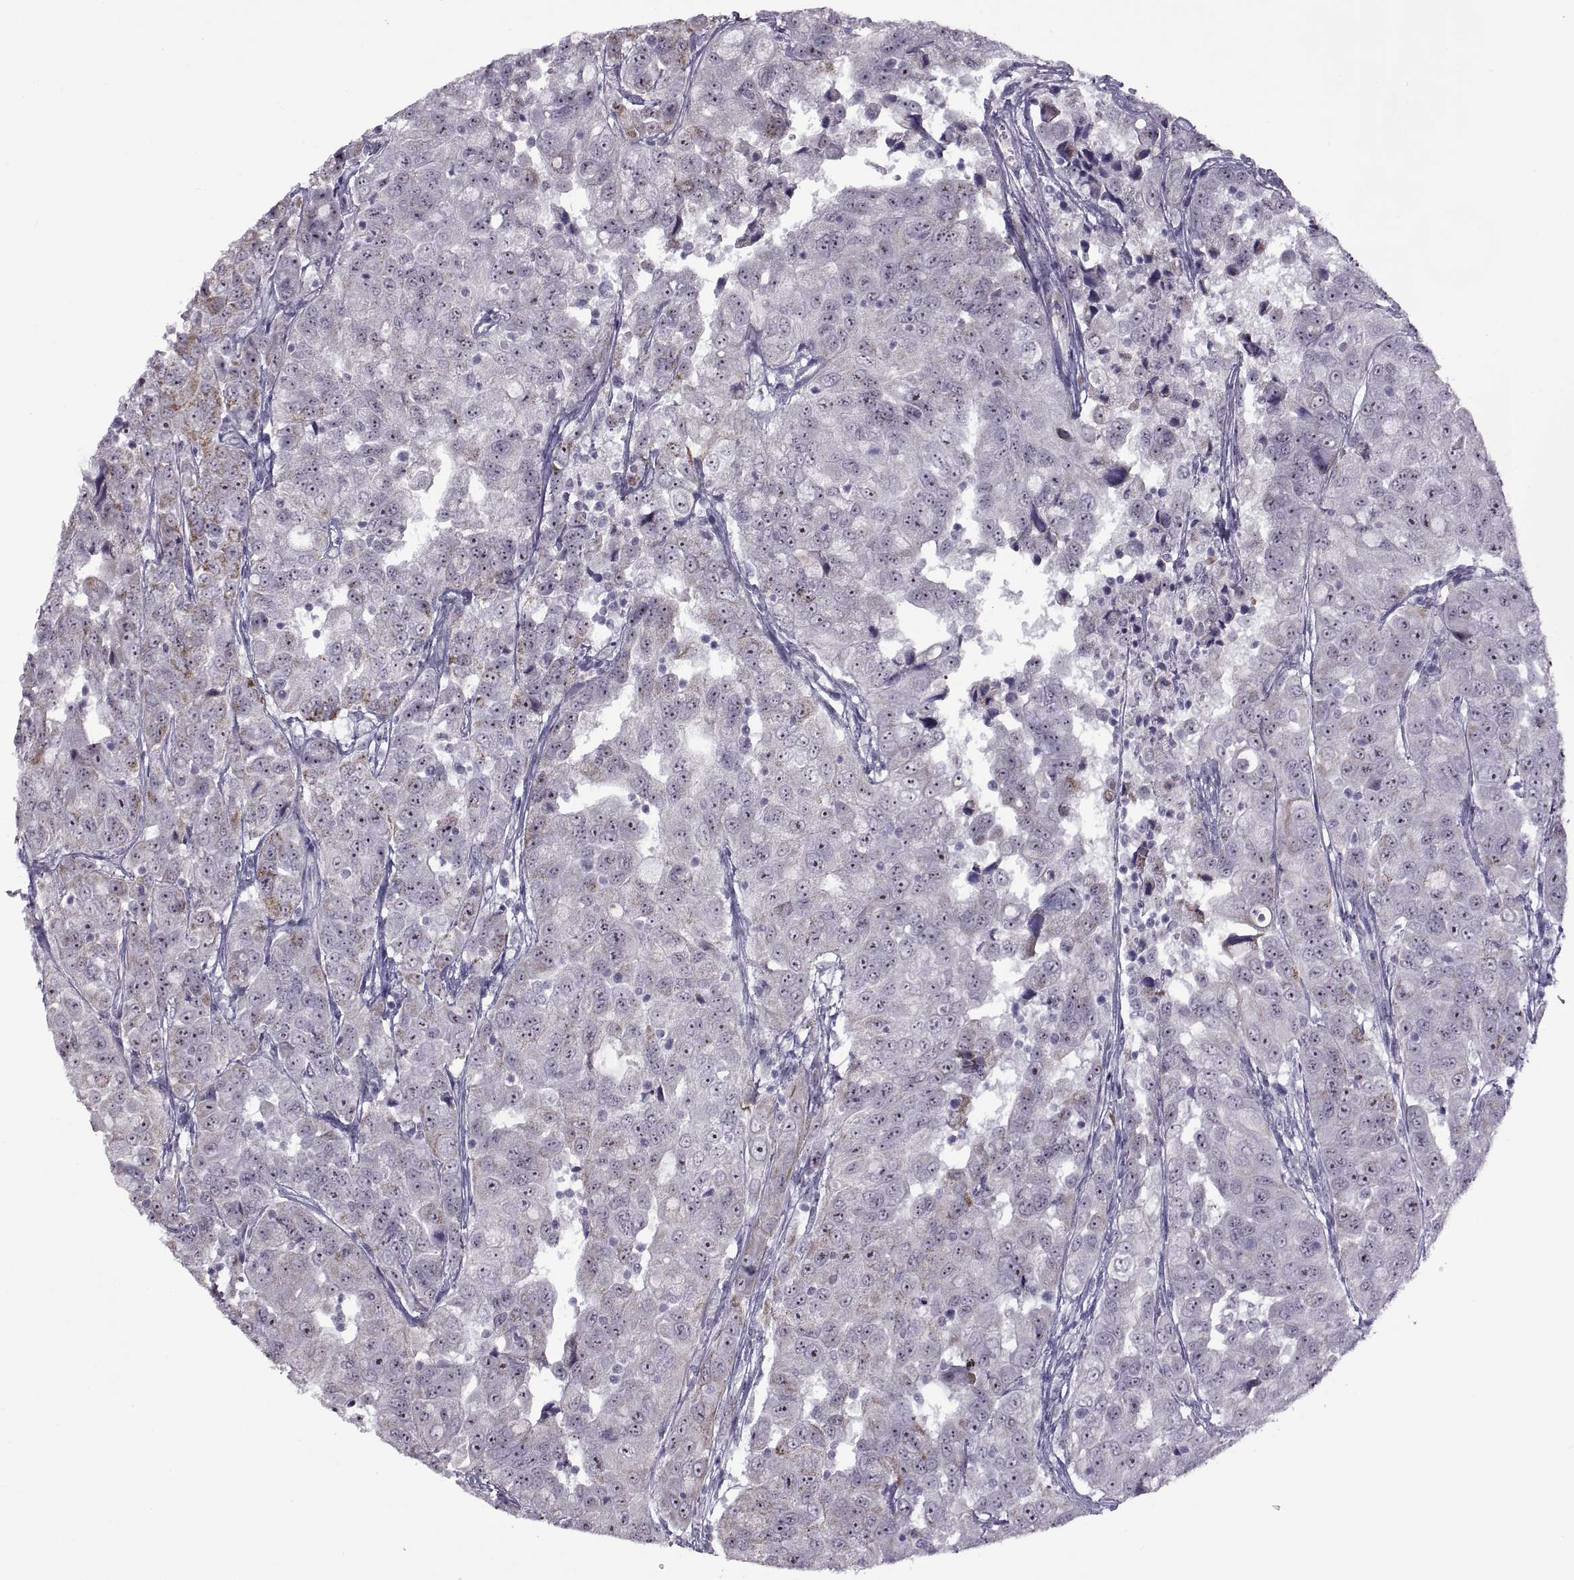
{"staining": {"intensity": "moderate", "quantity": "<25%", "location": "cytoplasmic/membranous"}, "tissue": "urothelial cancer", "cell_type": "Tumor cells", "image_type": "cancer", "snomed": [{"axis": "morphology", "description": "Urothelial carcinoma, NOS"}, {"axis": "morphology", "description": "Urothelial carcinoma, High grade"}, {"axis": "topography", "description": "Urinary bladder"}], "caption": "Protein expression analysis of human transitional cell carcinoma reveals moderate cytoplasmic/membranous expression in about <25% of tumor cells.", "gene": "ASIC2", "patient": {"sex": "female", "age": 73}}